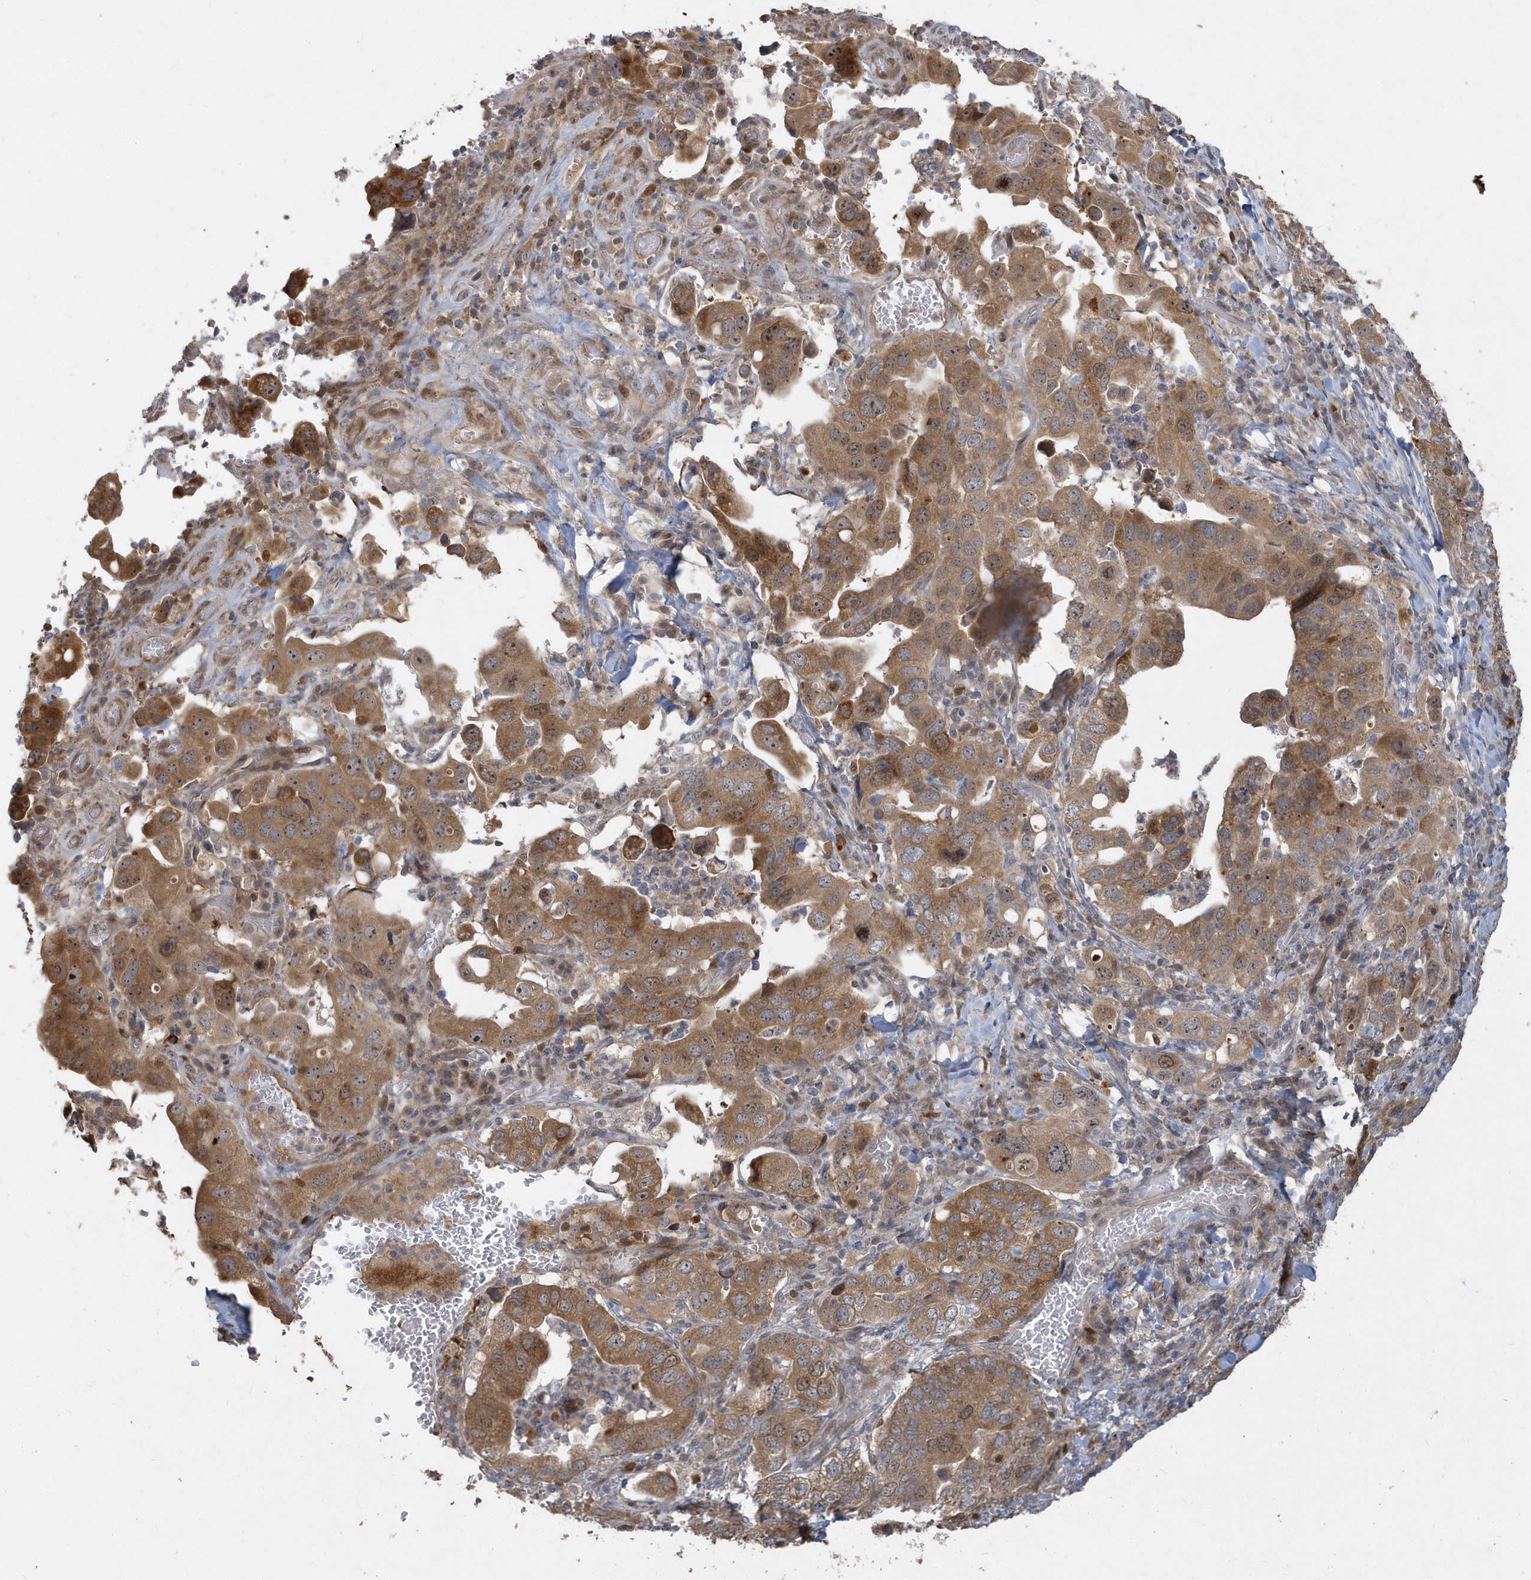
{"staining": {"intensity": "moderate", "quantity": ">75%", "location": "cytoplasmic/membranous,nuclear"}, "tissue": "stomach cancer", "cell_type": "Tumor cells", "image_type": "cancer", "snomed": [{"axis": "morphology", "description": "Adenocarcinoma, NOS"}, {"axis": "topography", "description": "Stomach, upper"}], "caption": "A medium amount of moderate cytoplasmic/membranous and nuclear positivity is seen in about >75% of tumor cells in stomach cancer tissue. Immunohistochemistry stains the protein of interest in brown and the nuclei are stained blue.", "gene": "TRAIP", "patient": {"sex": "male", "age": 62}}